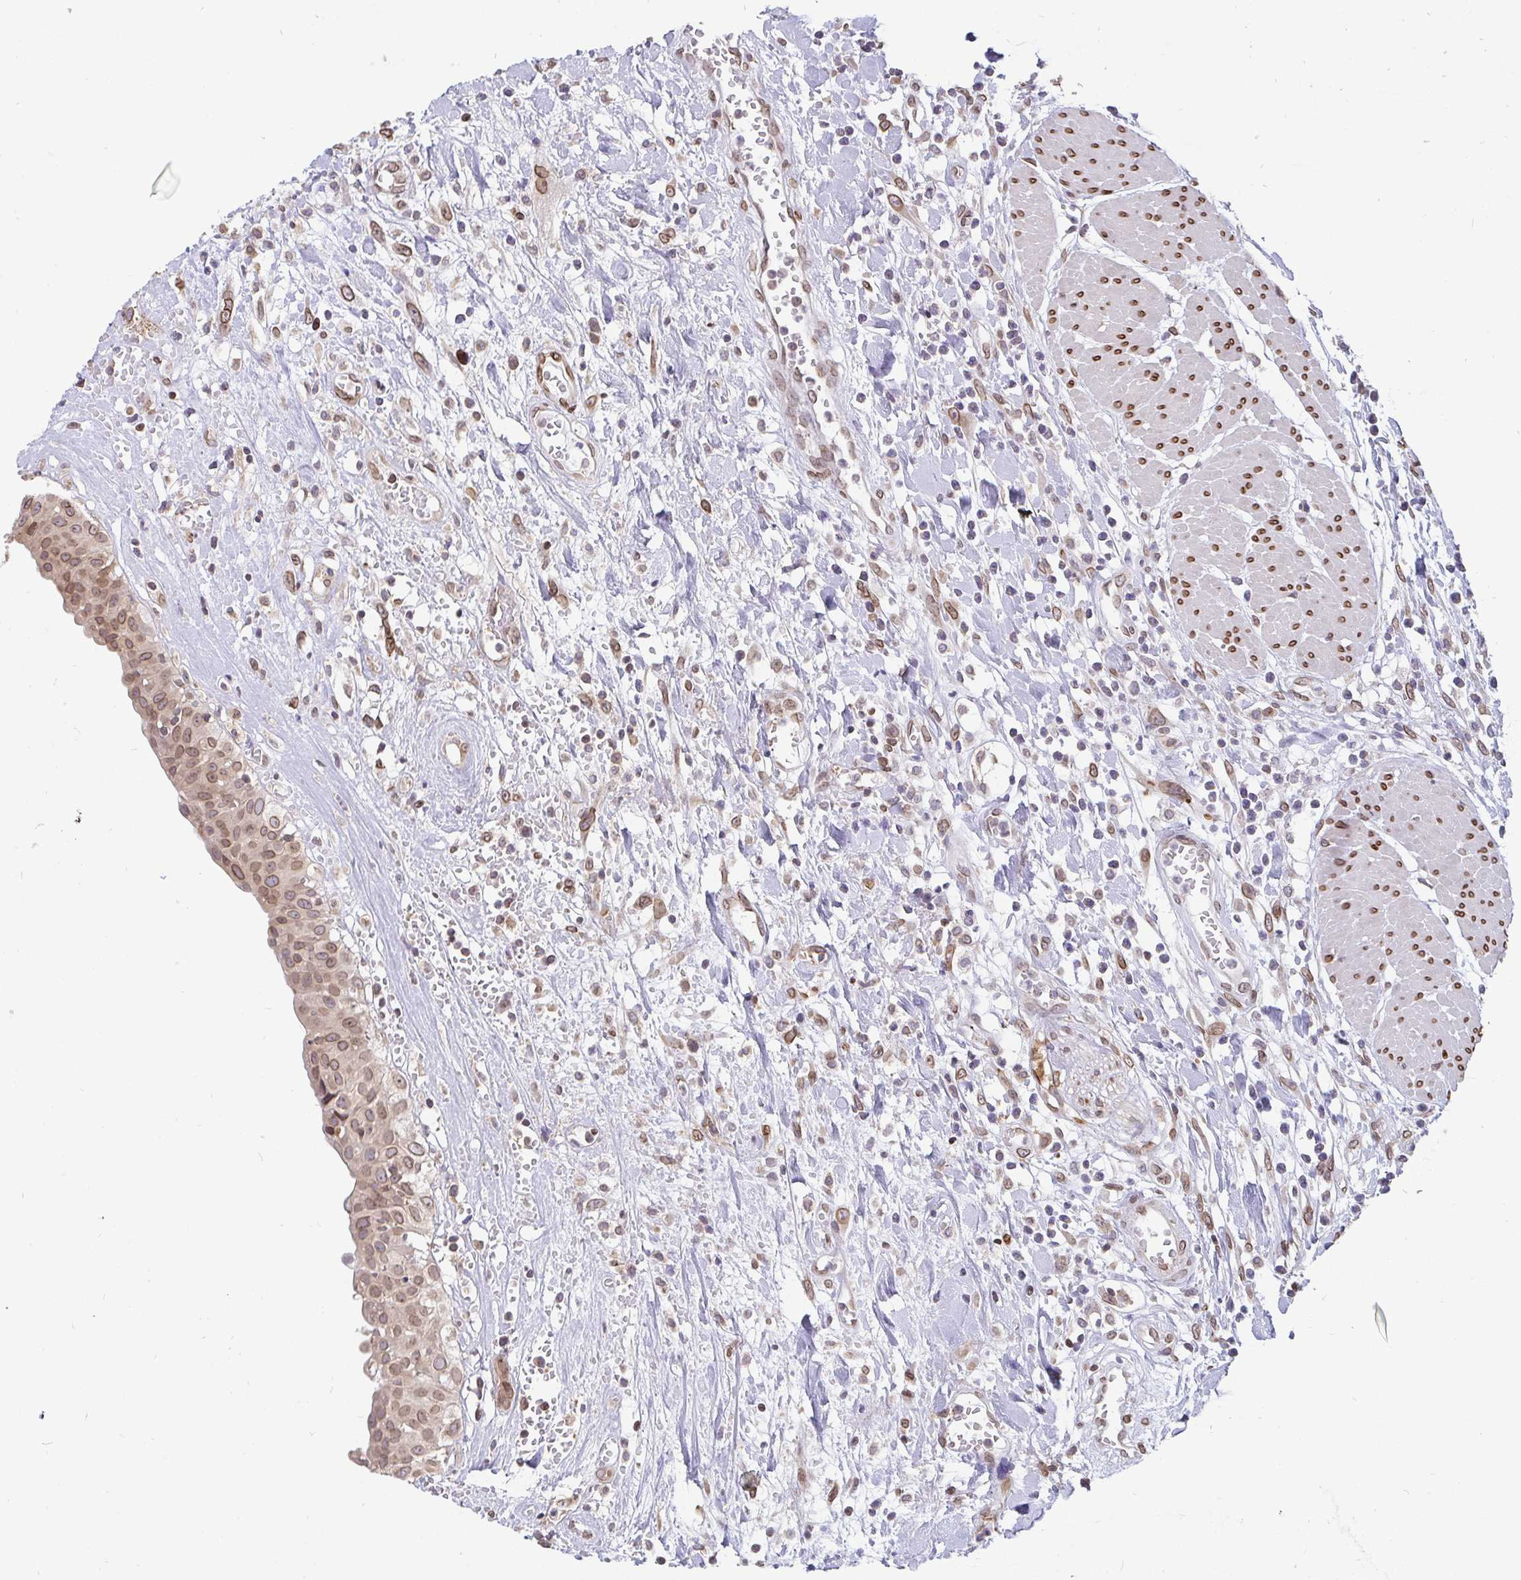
{"staining": {"intensity": "weak", "quantity": ">75%", "location": "cytoplasmic/membranous,nuclear"}, "tissue": "urinary bladder", "cell_type": "Urothelial cells", "image_type": "normal", "snomed": [{"axis": "morphology", "description": "Normal tissue, NOS"}, {"axis": "topography", "description": "Urinary bladder"}], "caption": "Urothelial cells reveal low levels of weak cytoplasmic/membranous,nuclear positivity in about >75% of cells in benign urinary bladder. The staining was performed using DAB to visualize the protein expression in brown, while the nuclei were stained in blue with hematoxylin (Magnification: 20x).", "gene": "EMD", "patient": {"sex": "male", "age": 64}}